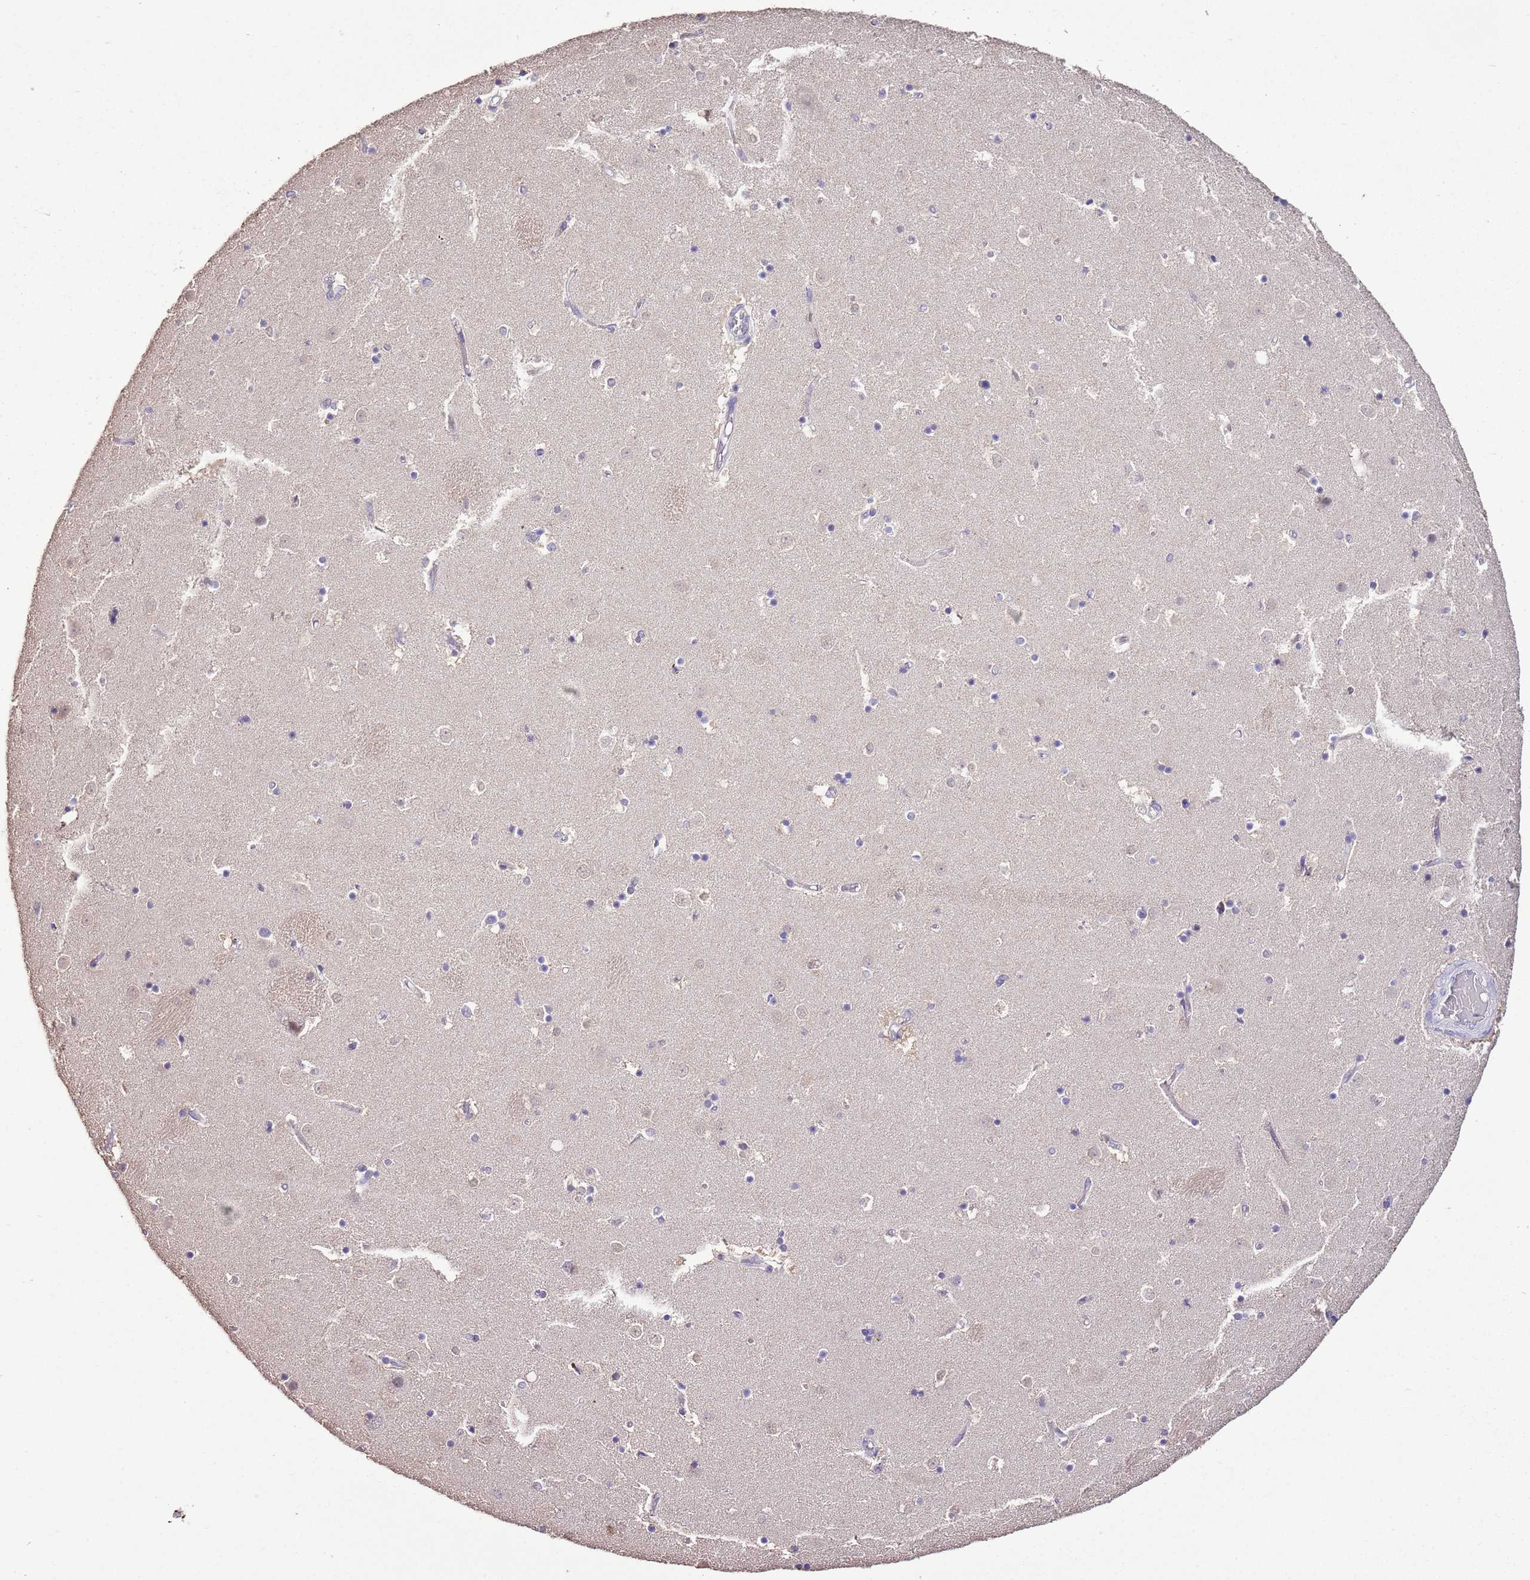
{"staining": {"intensity": "negative", "quantity": "none", "location": "none"}, "tissue": "caudate", "cell_type": "Glial cells", "image_type": "normal", "snomed": [{"axis": "morphology", "description": "Normal tissue, NOS"}, {"axis": "topography", "description": "Lateral ventricle wall"}], "caption": "IHC of unremarkable human caudate shows no expression in glial cells. The staining is performed using DAB brown chromogen with nuclei counter-stained in using hematoxylin.", "gene": "IZUMO4", "patient": {"sex": "female", "age": 52}}